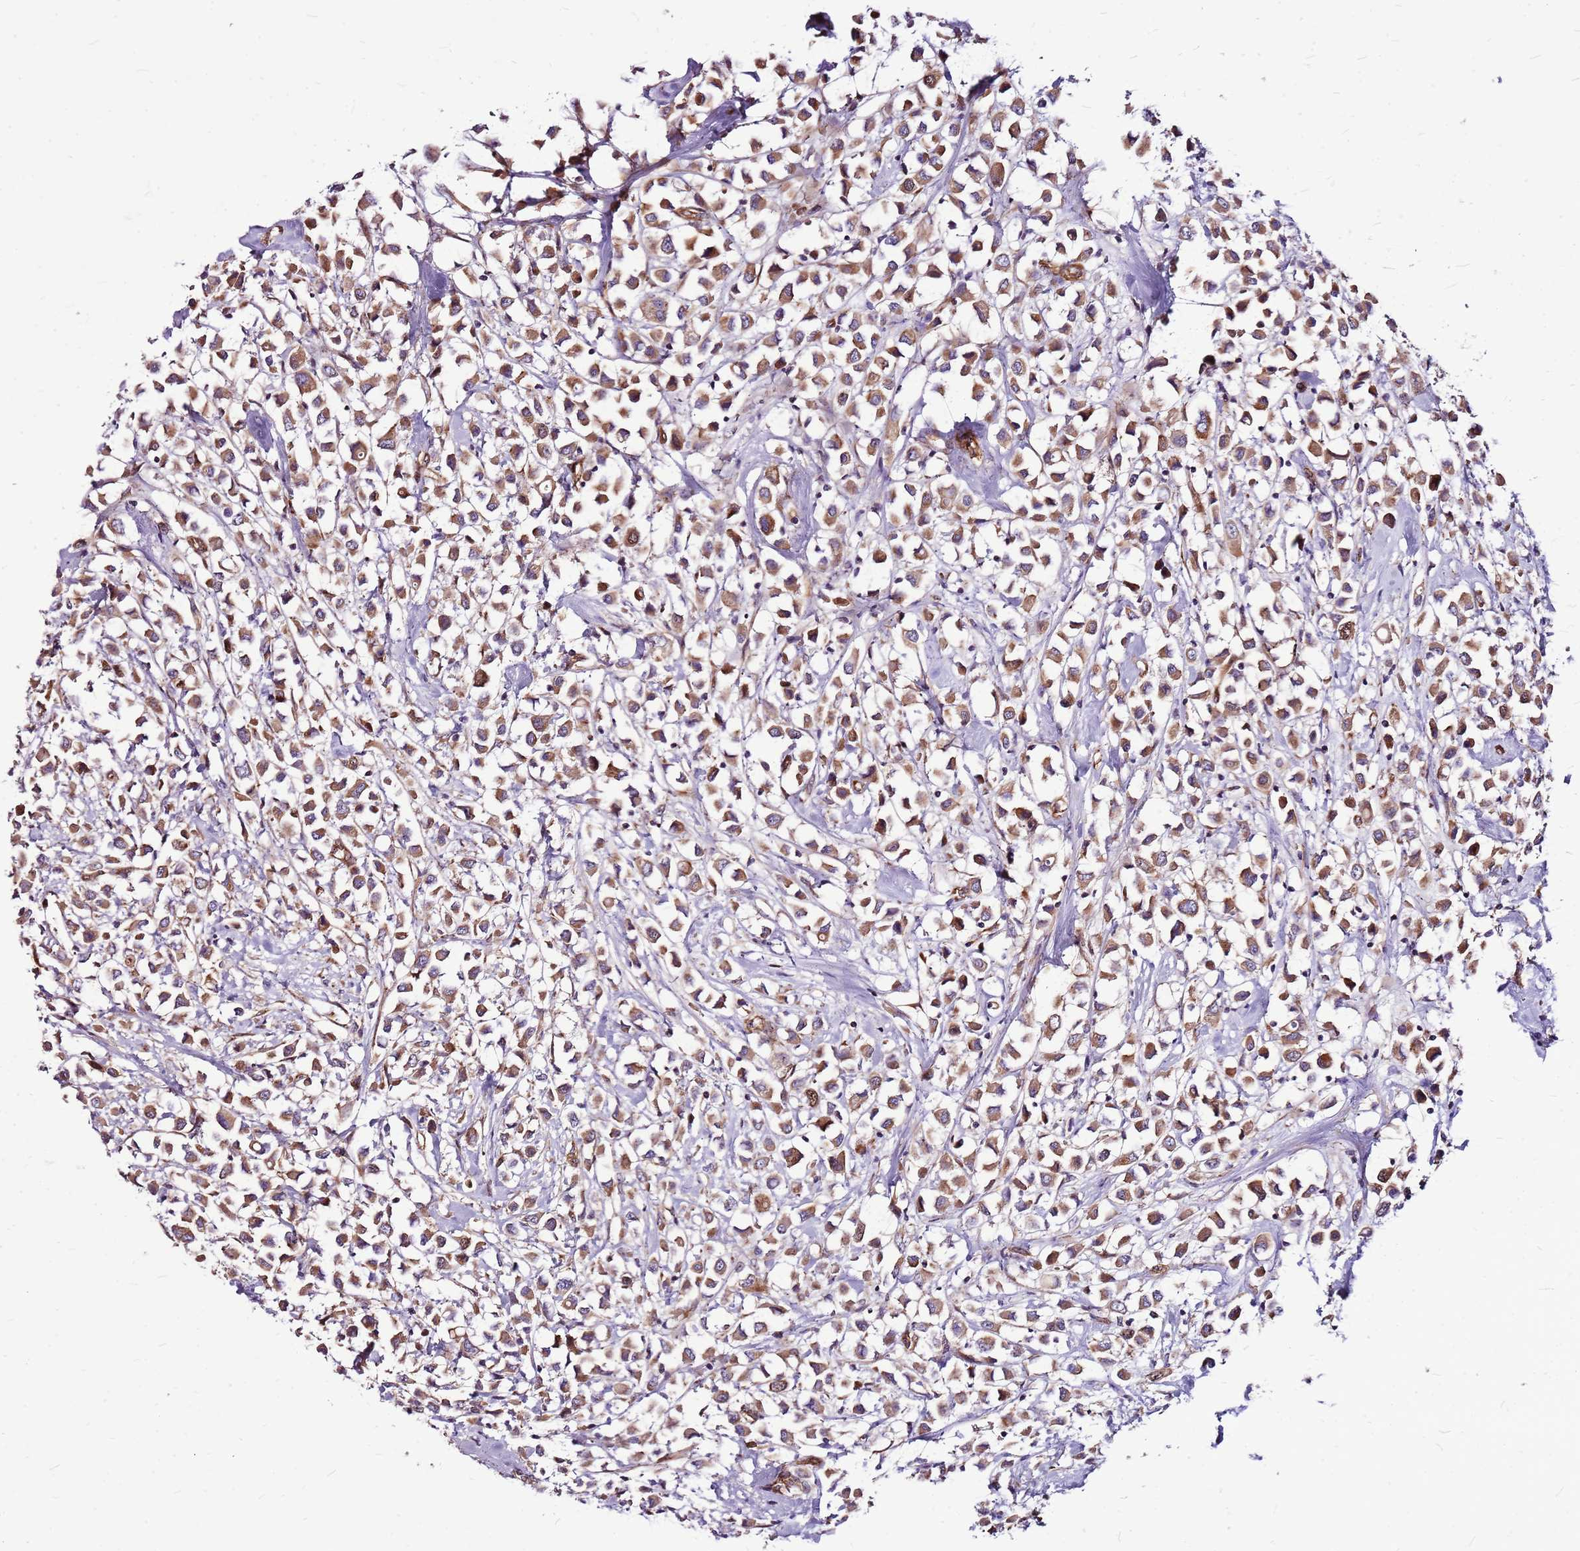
{"staining": {"intensity": "moderate", "quantity": ">75%", "location": "cytoplasmic/membranous"}, "tissue": "breast cancer", "cell_type": "Tumor cells", "image_type": "cancer", "snomed": [{"axis": "morphology", "description": "Duct carcinoma"}, {"axis": "topography", "description": "Breast"}], "caption": "Immunohistochemical staining of breast cancer shows medium levels of moderate cytoplasmic/membranous protein positivity in about >75% of tumor cells. (DAB (3,3'-diaminobenzidine) IHC, brown staining for protein, blue staining for nuclei).", "gene": "TOPAZ1", "patient": {"sex": "female", "age": 61}}